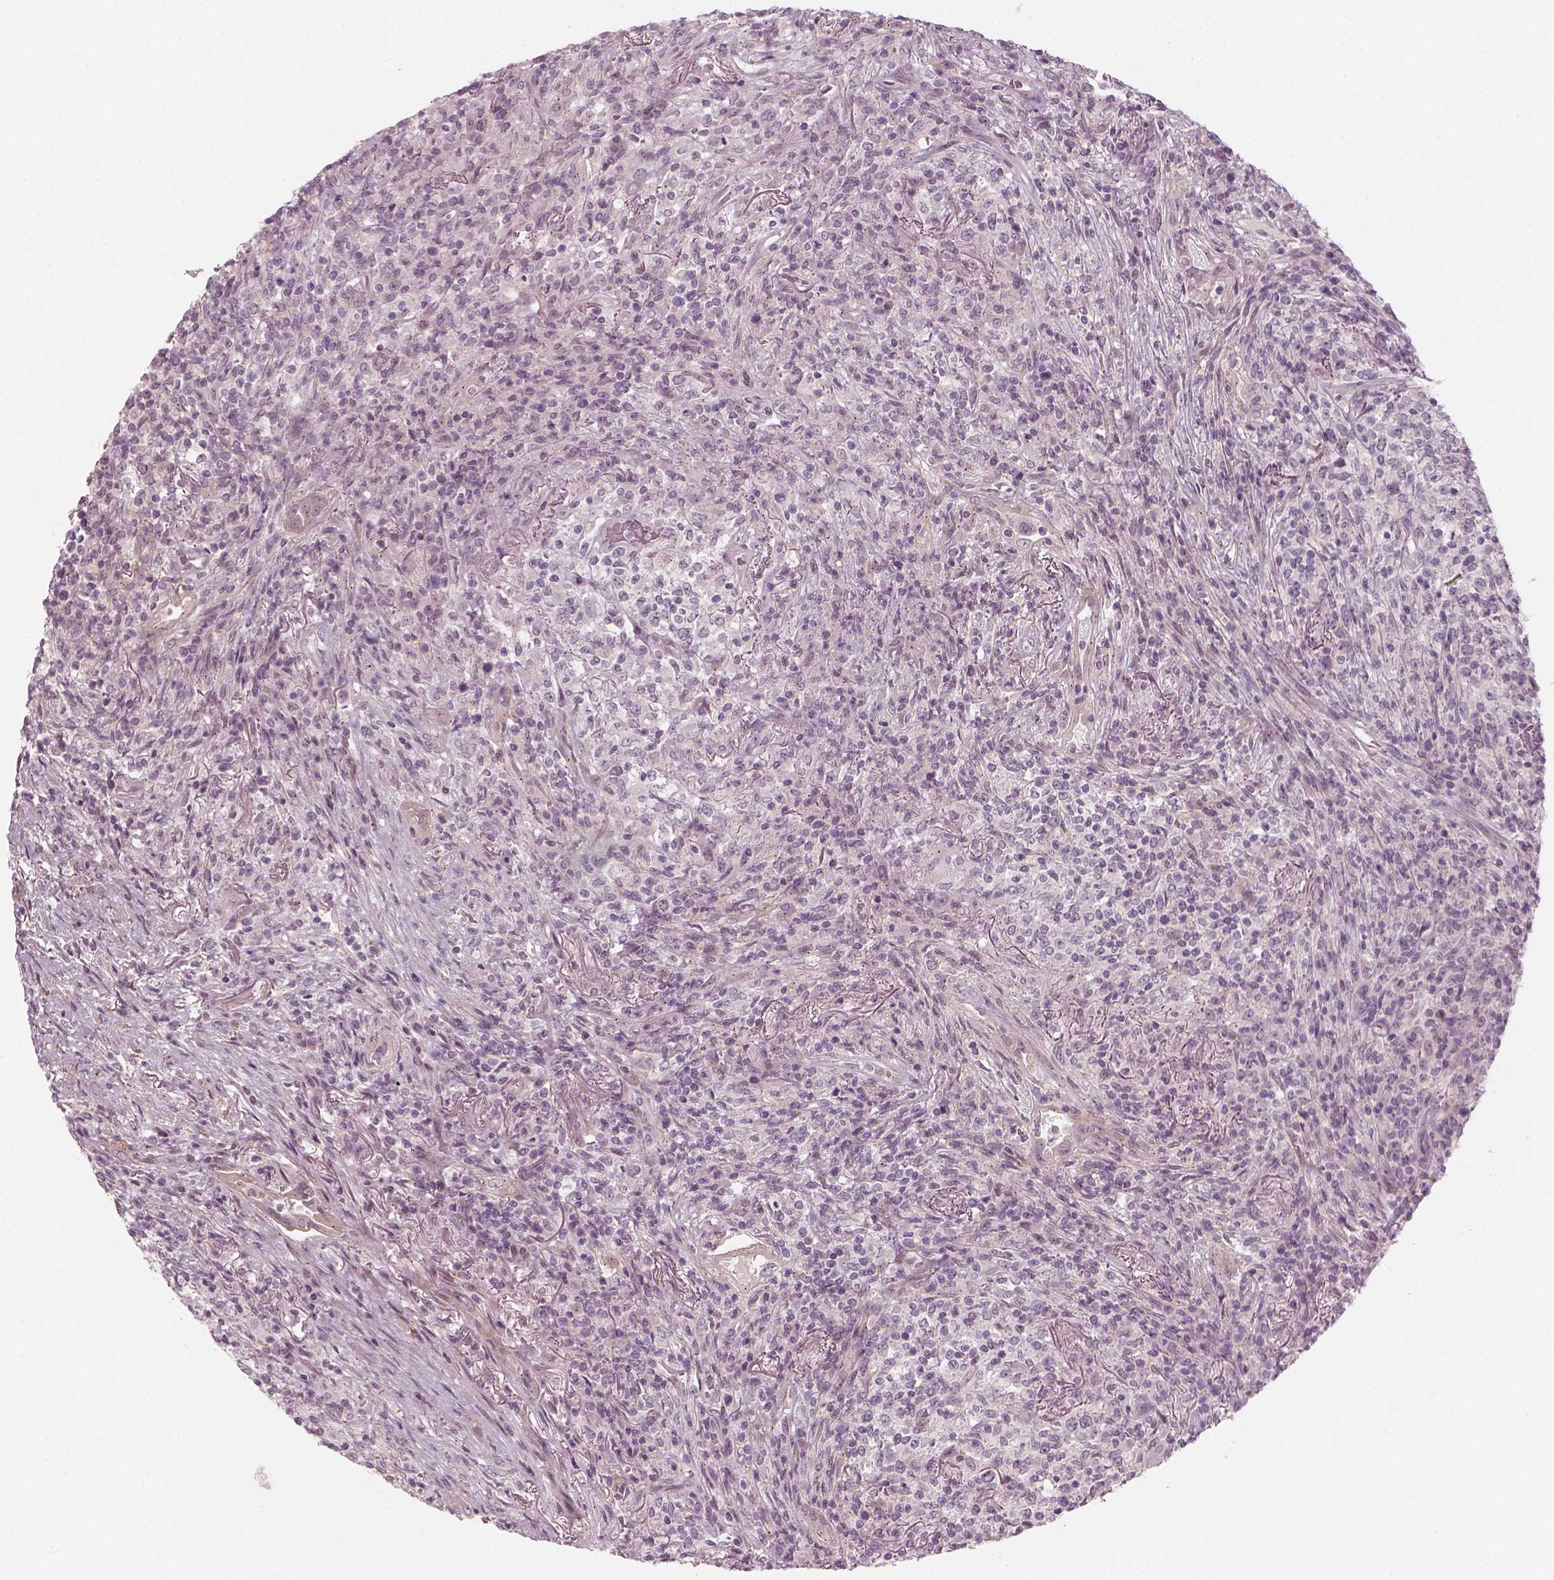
{"staining": {"intensity": "negative", "quantity": "none", "location": "none"}, "tissue": "lymphoma", "cell_type": "Tumor cells", "image_type": "cancer", "snomed": [{"axis": "morphology", "description": "Malignant lymphoma, non-Hodgkin's type, High grade"}, {"axis": "topography", "description": "Lung"}], "caption": "This is a micrograph of immunohistochemistry staining of malignant lymphoma, non-Hodgkin's type (high-grade), which shows no positivity in tumor cells.", "gene": "MLIP", "patient": {"sex": "male", "age": 79}}